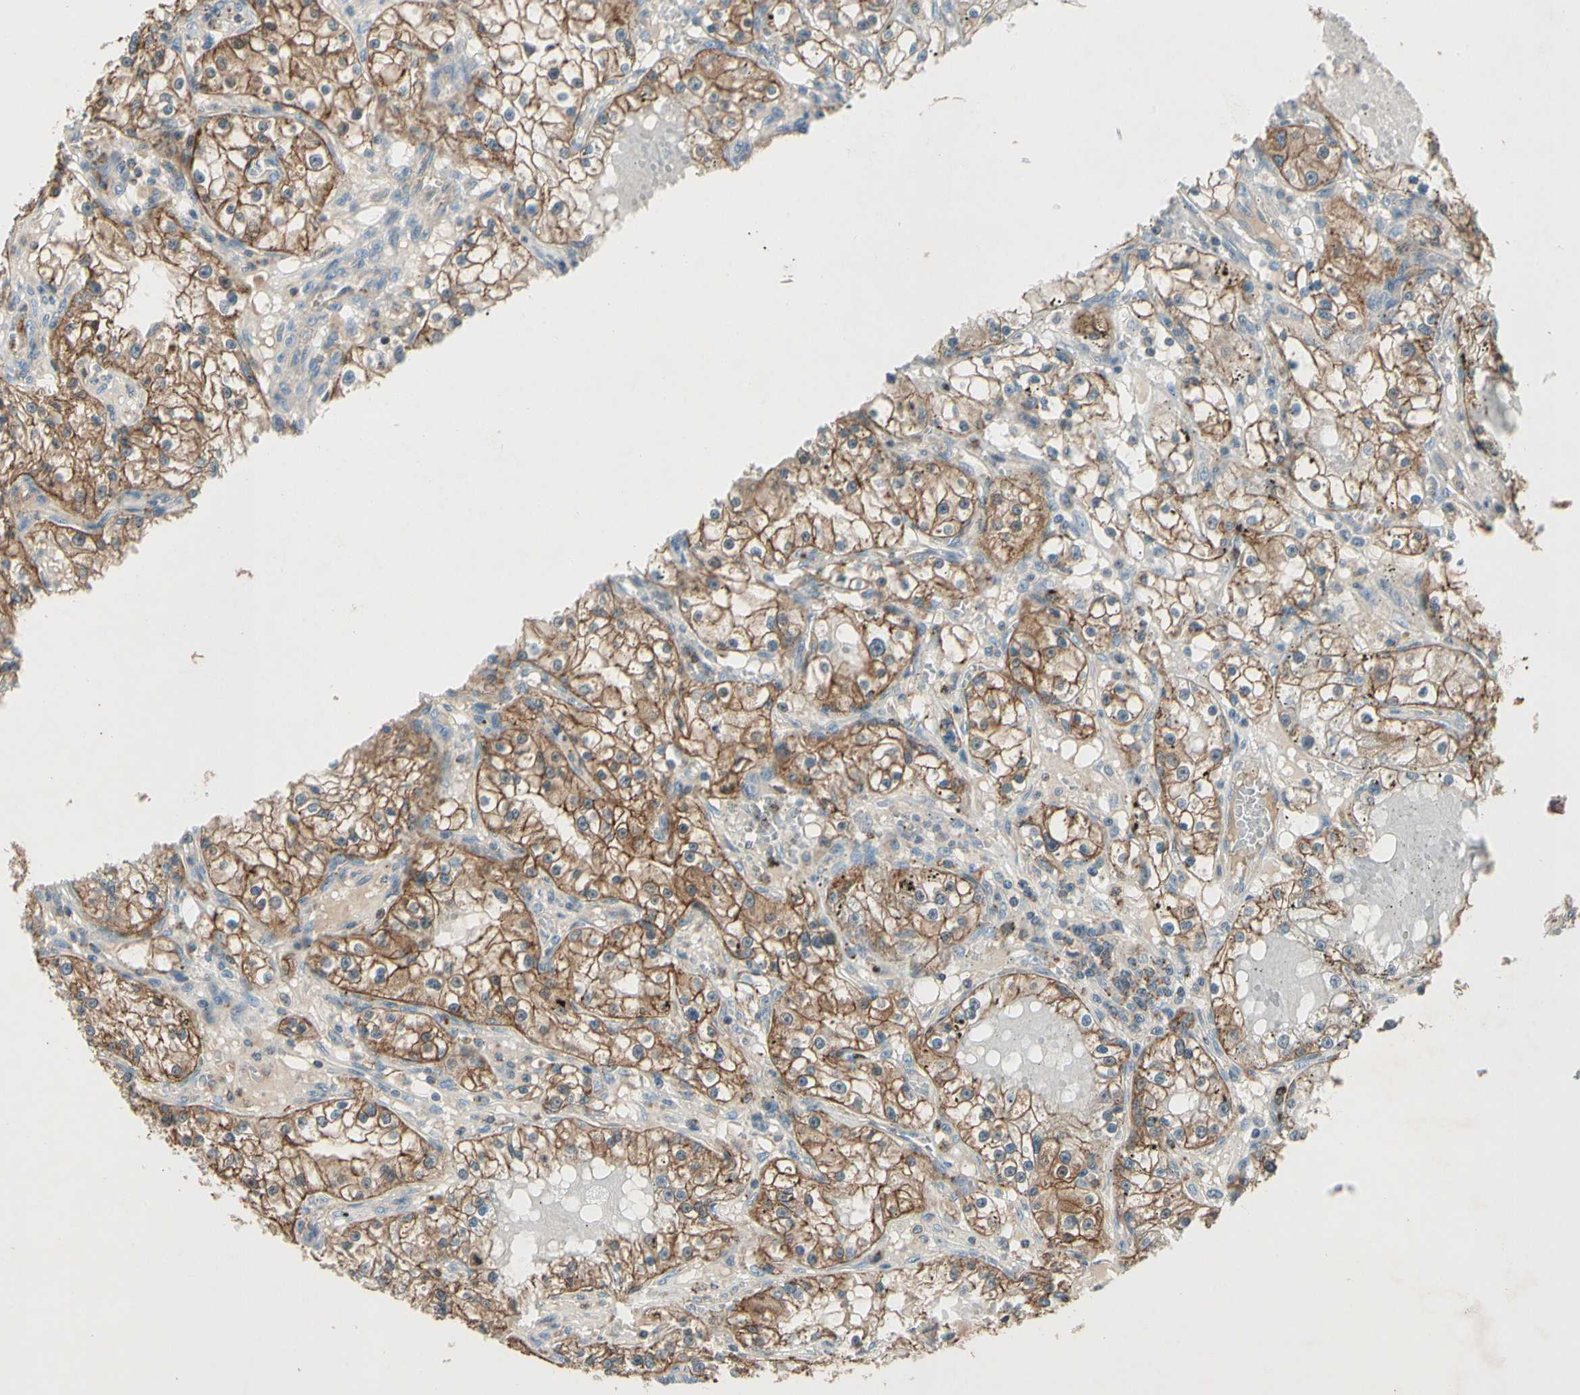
{"staining": {"intensity": "moderate", "quantity": ">75%", "location": "cytoplasmic/membranous"}, "tissue": "renal cancer", "cell_type": "Tumor cells", "image_type": "cancer", "snomed": [{"axis": "morphology", "description": "Adenocarcinoma, NOS"}, {"axis": "topography", "description": "Kidney"}], "caption": "A histopathology image of renal cancer stained for a protein exhibits moderate cytoplasmic/membranous brown staining in tumor cells.", "gene": "CDH6", "patient": {"sex": "male", "age": 56}}